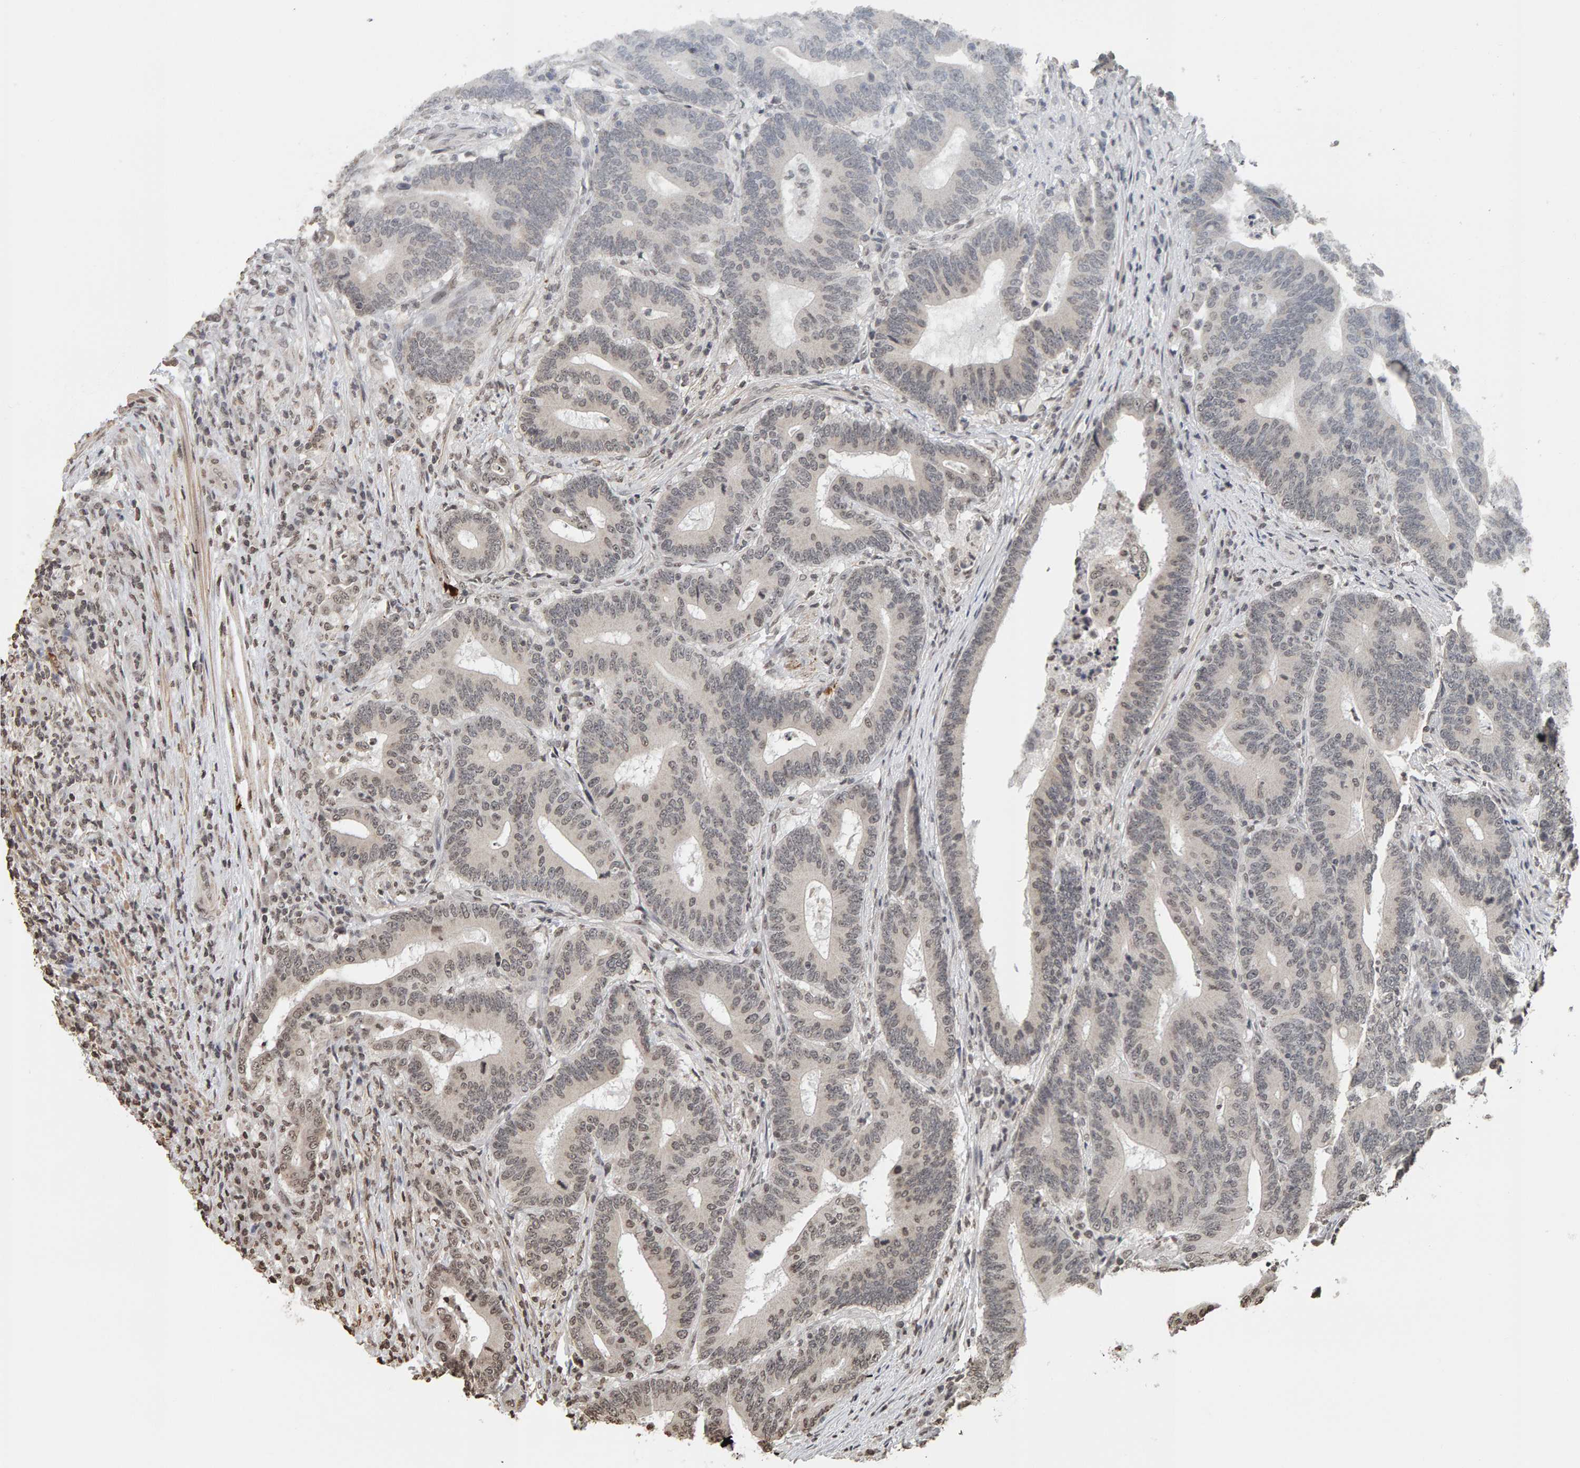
{"staining": {"intensity": "moderate", "quantity": "<25%", "location": "nuclear"}, "tissue": "colorectal cancer", "cell_type": "Tumor cells", "image_type": "cancer", "snomed": [{"axis": "morphology", "description": "Adenocarcinoma, NOS"}, {"axis": "topography", "description": "Colon"}], "caption": "A histopathology image of human colorectal cancer (adenocarcinoma) stained for a protein reveals moderate nuclear brown staining in tumor cells.", "gene": "AFF4", "patient": {"sex": "female", "age": 66}}